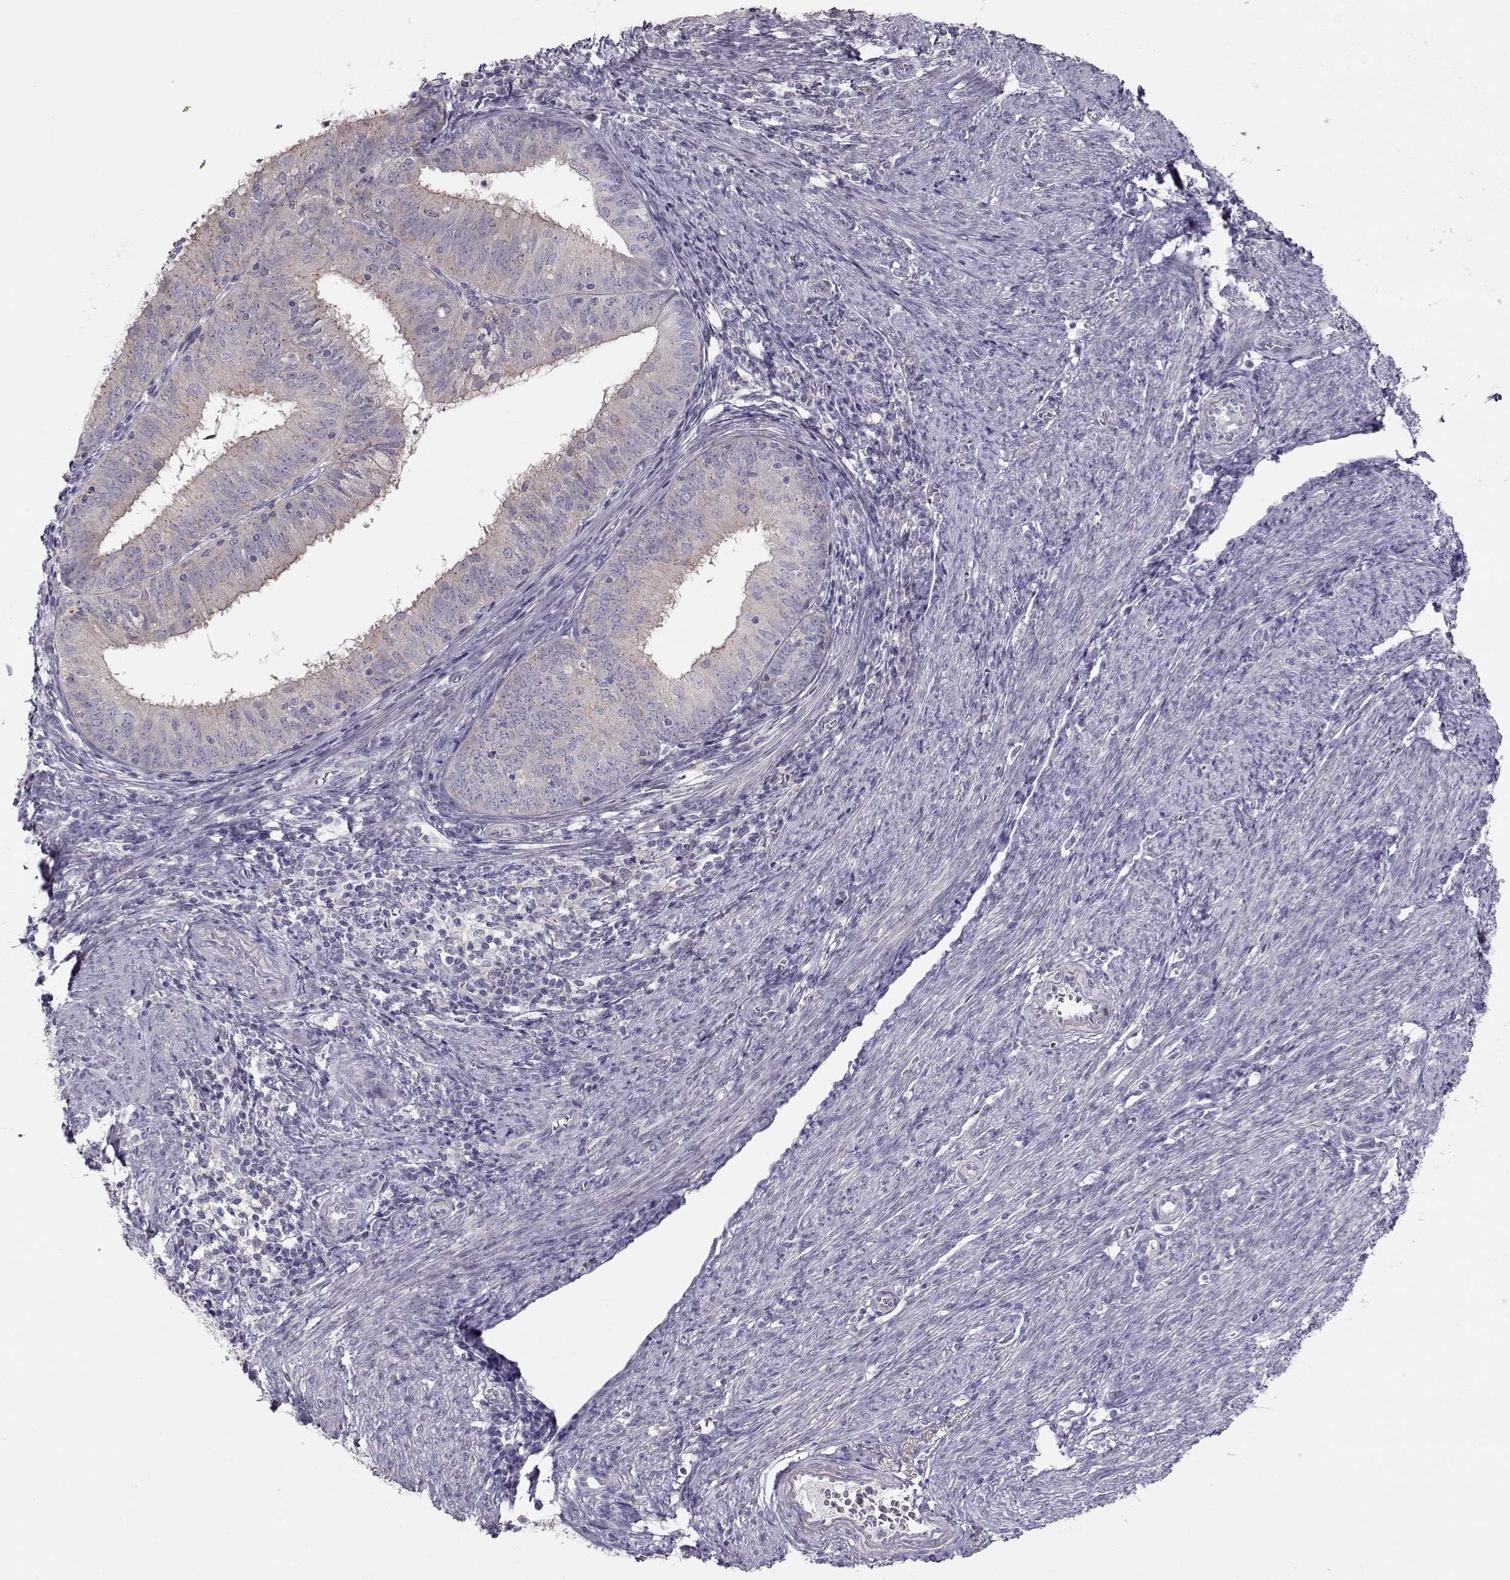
{"staining": {"intensity": "negative", "quantity": "none", "location": "none"}, "tissue": "endometrial cancer", "cell_type": "Tumor cells", "image_type": "cancer", "snomed": [{"axis": "morphology", "description": "Adenocarcinoma, NOS"}, {"axis": "topography", "description": "Endometrium"}], "caption": "This is a micrograph of immunohistochemistry staining of endometrial cancer (adenocarcinoma), which shows no positivity in tumor cells.", "gene": "GRK1", "patient": {"sex": "female", "age": 57}}